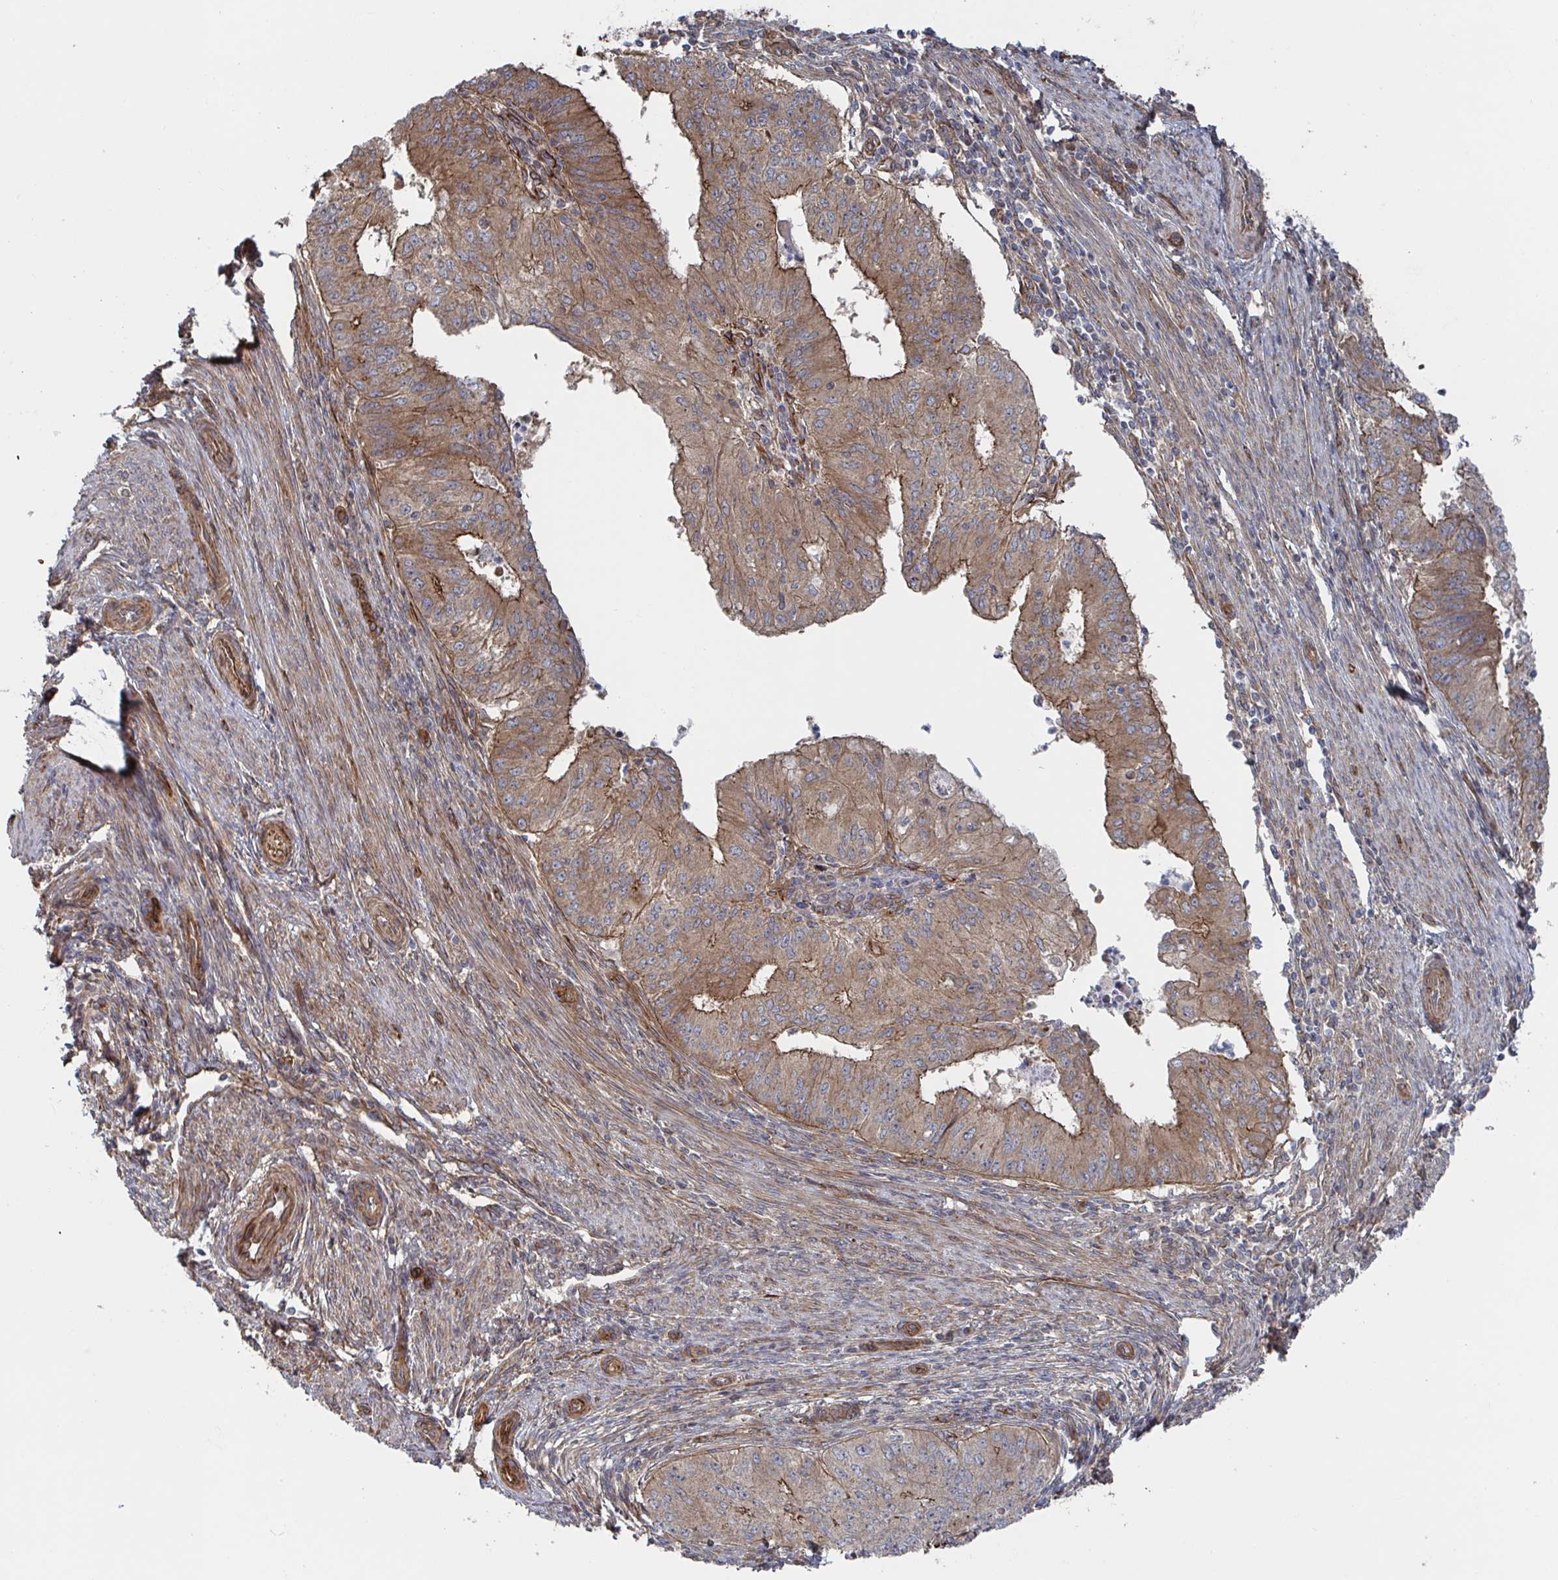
{"staining": {"intensity": "moderate", "quantity": ">75%", "location": "cytoplasmic/membranous"}, "tissue": "endometrial cancer", "cell_type": "Tumor cells", "image_type": "cancer", "snomed": [{"axis": "morphology", "description": "Adenocarcinoma, NOS"}, {"axis": "topography", "description": "Endometrium"}], "caption": "Endometrial cancer (adenocarcinoma) tissue demonstrates moderate cytoplasmic/membranous staining in approximately >75% of tumor cells", "gene": "DVL3", "patient": {"sex": "female", "age": 50}}